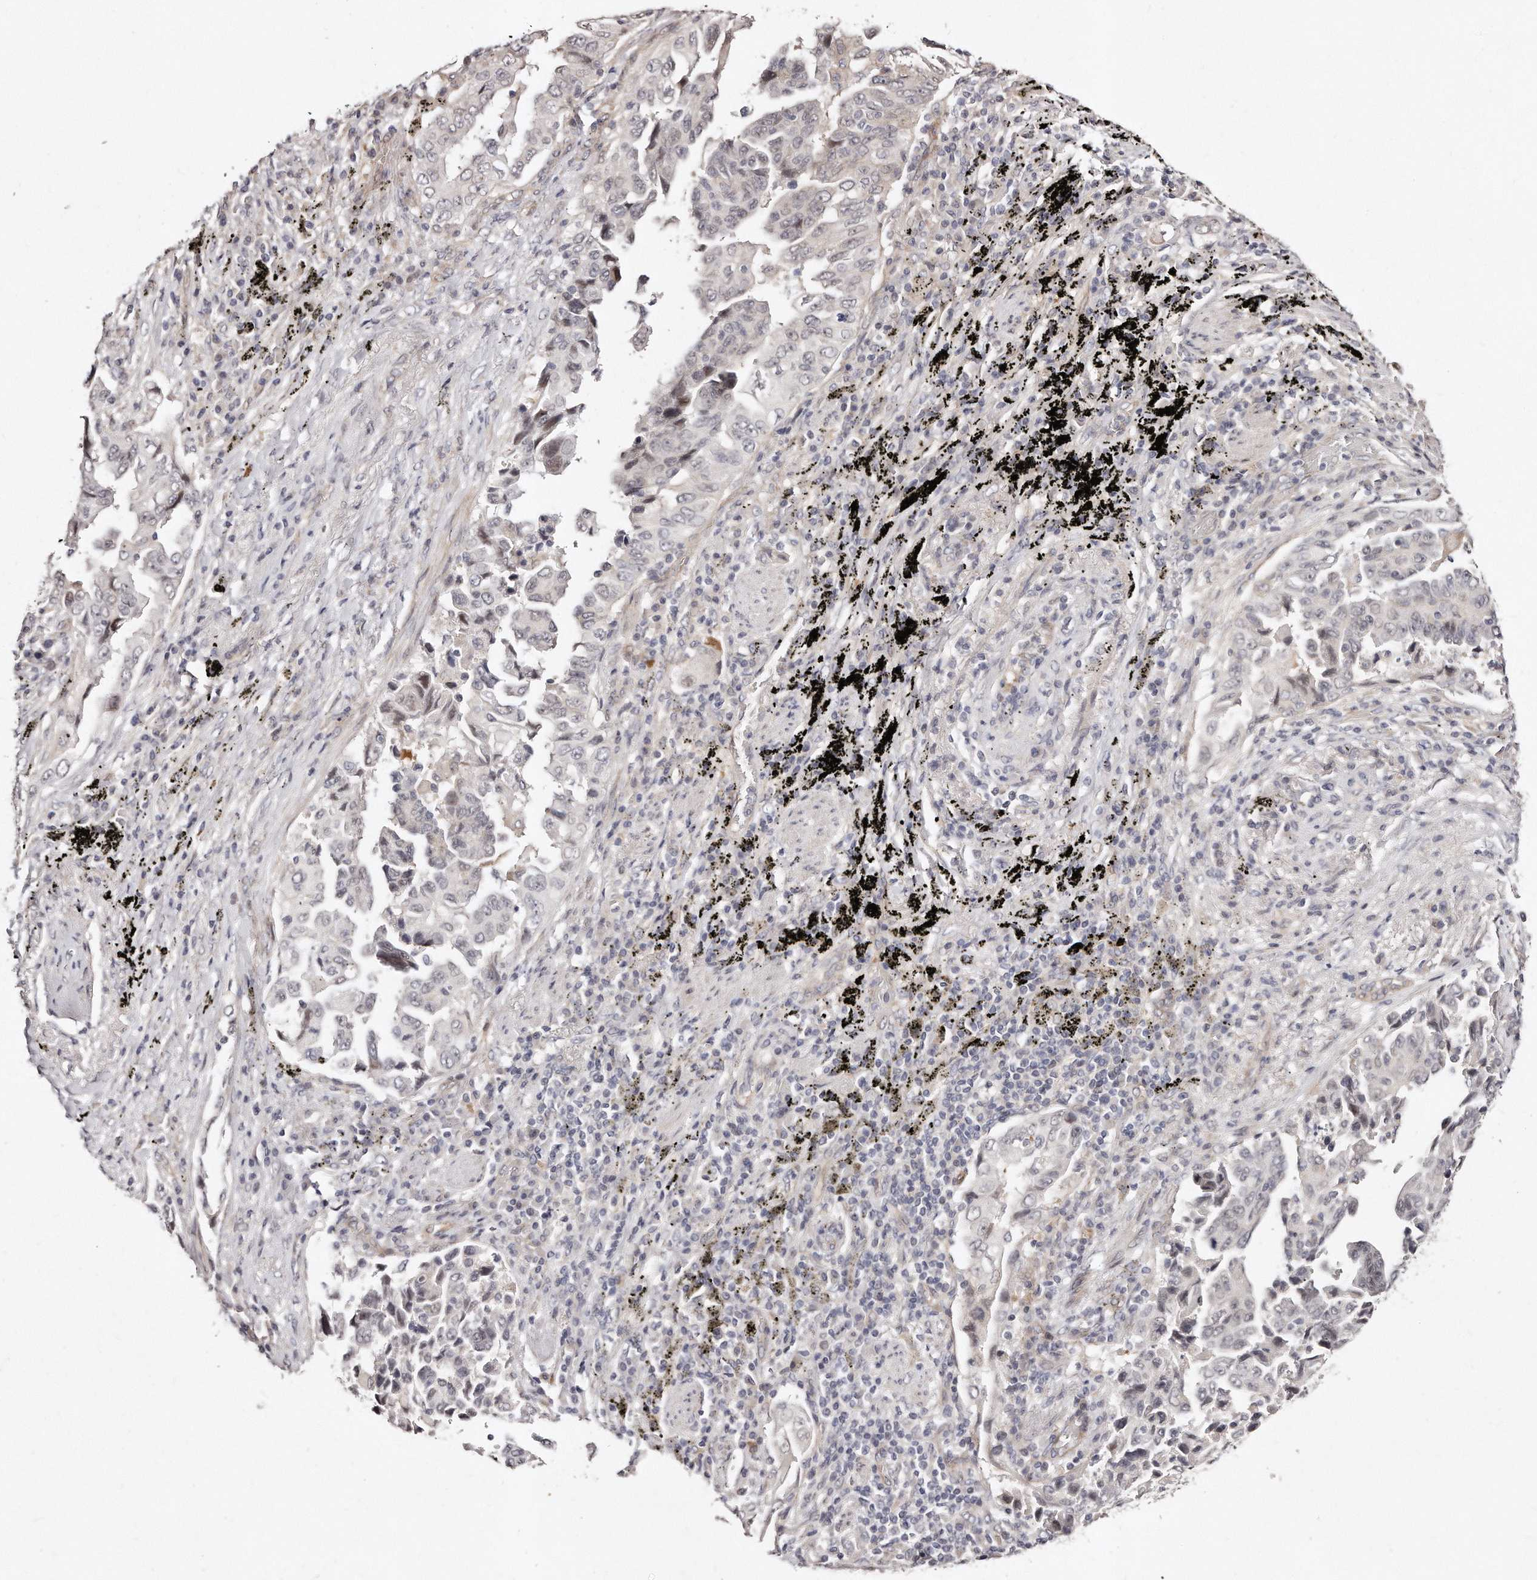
{"staining": {"intensity": "moderate", "quantity": "<25%", "location": "cytoplasmic/membranous,nuclear"}, "tissue": "lung cancer", "cell_type": "Tumor cells", "image_type": "cancer", "snomed": [{"axis": "morphology", "description": "Adenocarcinoma, NOS"}, {"axis": "topography", "description": "Lung"}], "caption": "The immunohistochemical stain highlights moderate cytoplasmic/membranous and nuclear positivity in tumor cells of adenocarcinoma (lung) tissue.", "gene": "CASZ1", "patient": {"sex": "female", "age": 51}}